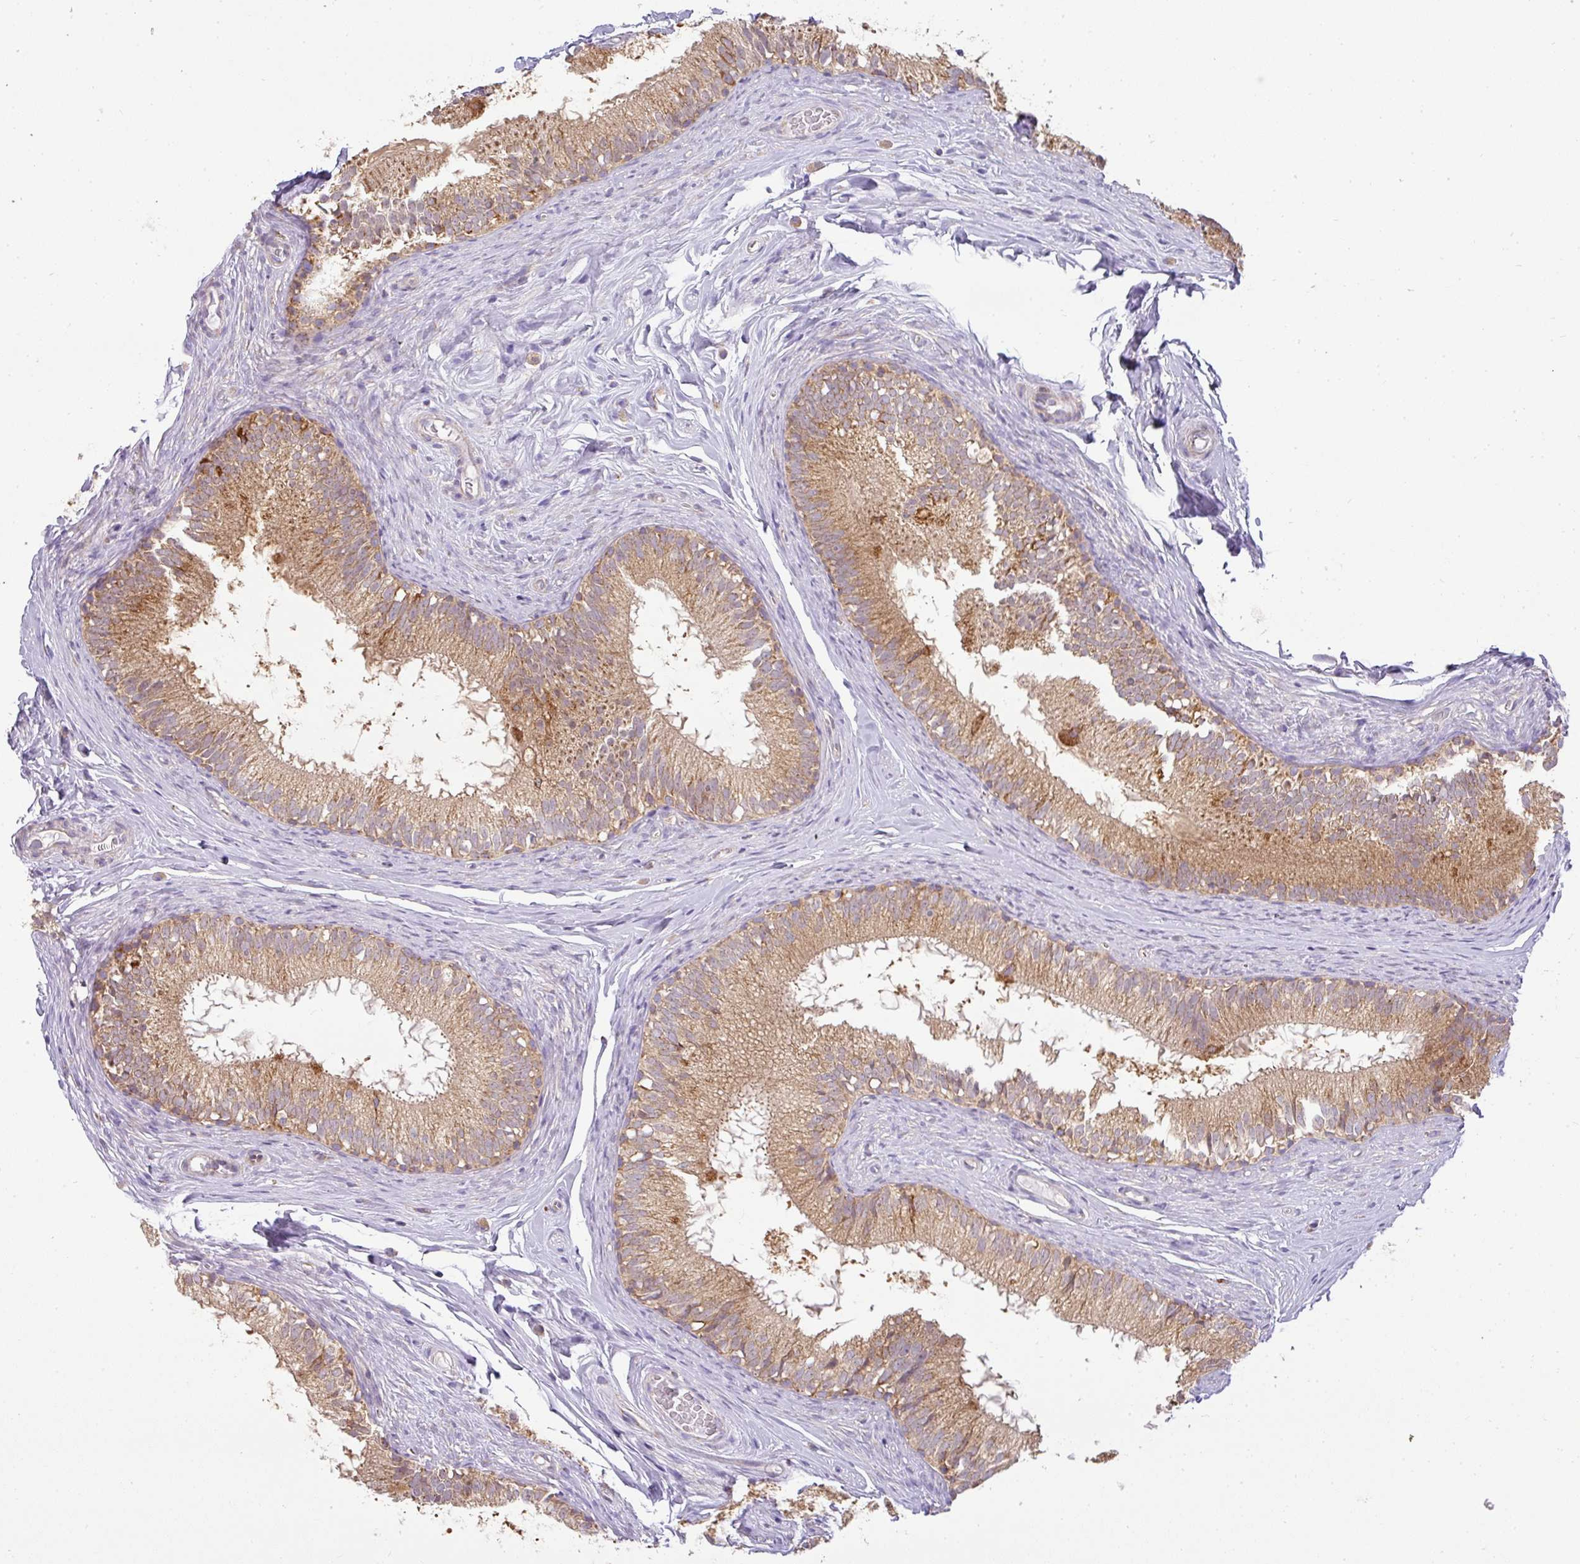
{"staining": {"intensity": "moderate", "quantity": ">75%", "location": "cytoplasmic/membranous"}, "tissue": "epididymis", "cell_type": "Glandular cells", "image_type": "normal", "snomed": [{"axis": "morphology", "description": "Normal tissue, NOS"}, {"axis": "topography", "description": "Epididymis"}], "caption": "This image reveals immunohistochemistry (IHC) staining of benign human epididymis, with medium moderate cytoplasmic/membranous staining in about >75% of glandular cells.", "gene": "ZNF211", "patient": {"sex": "male", "age": 25}}